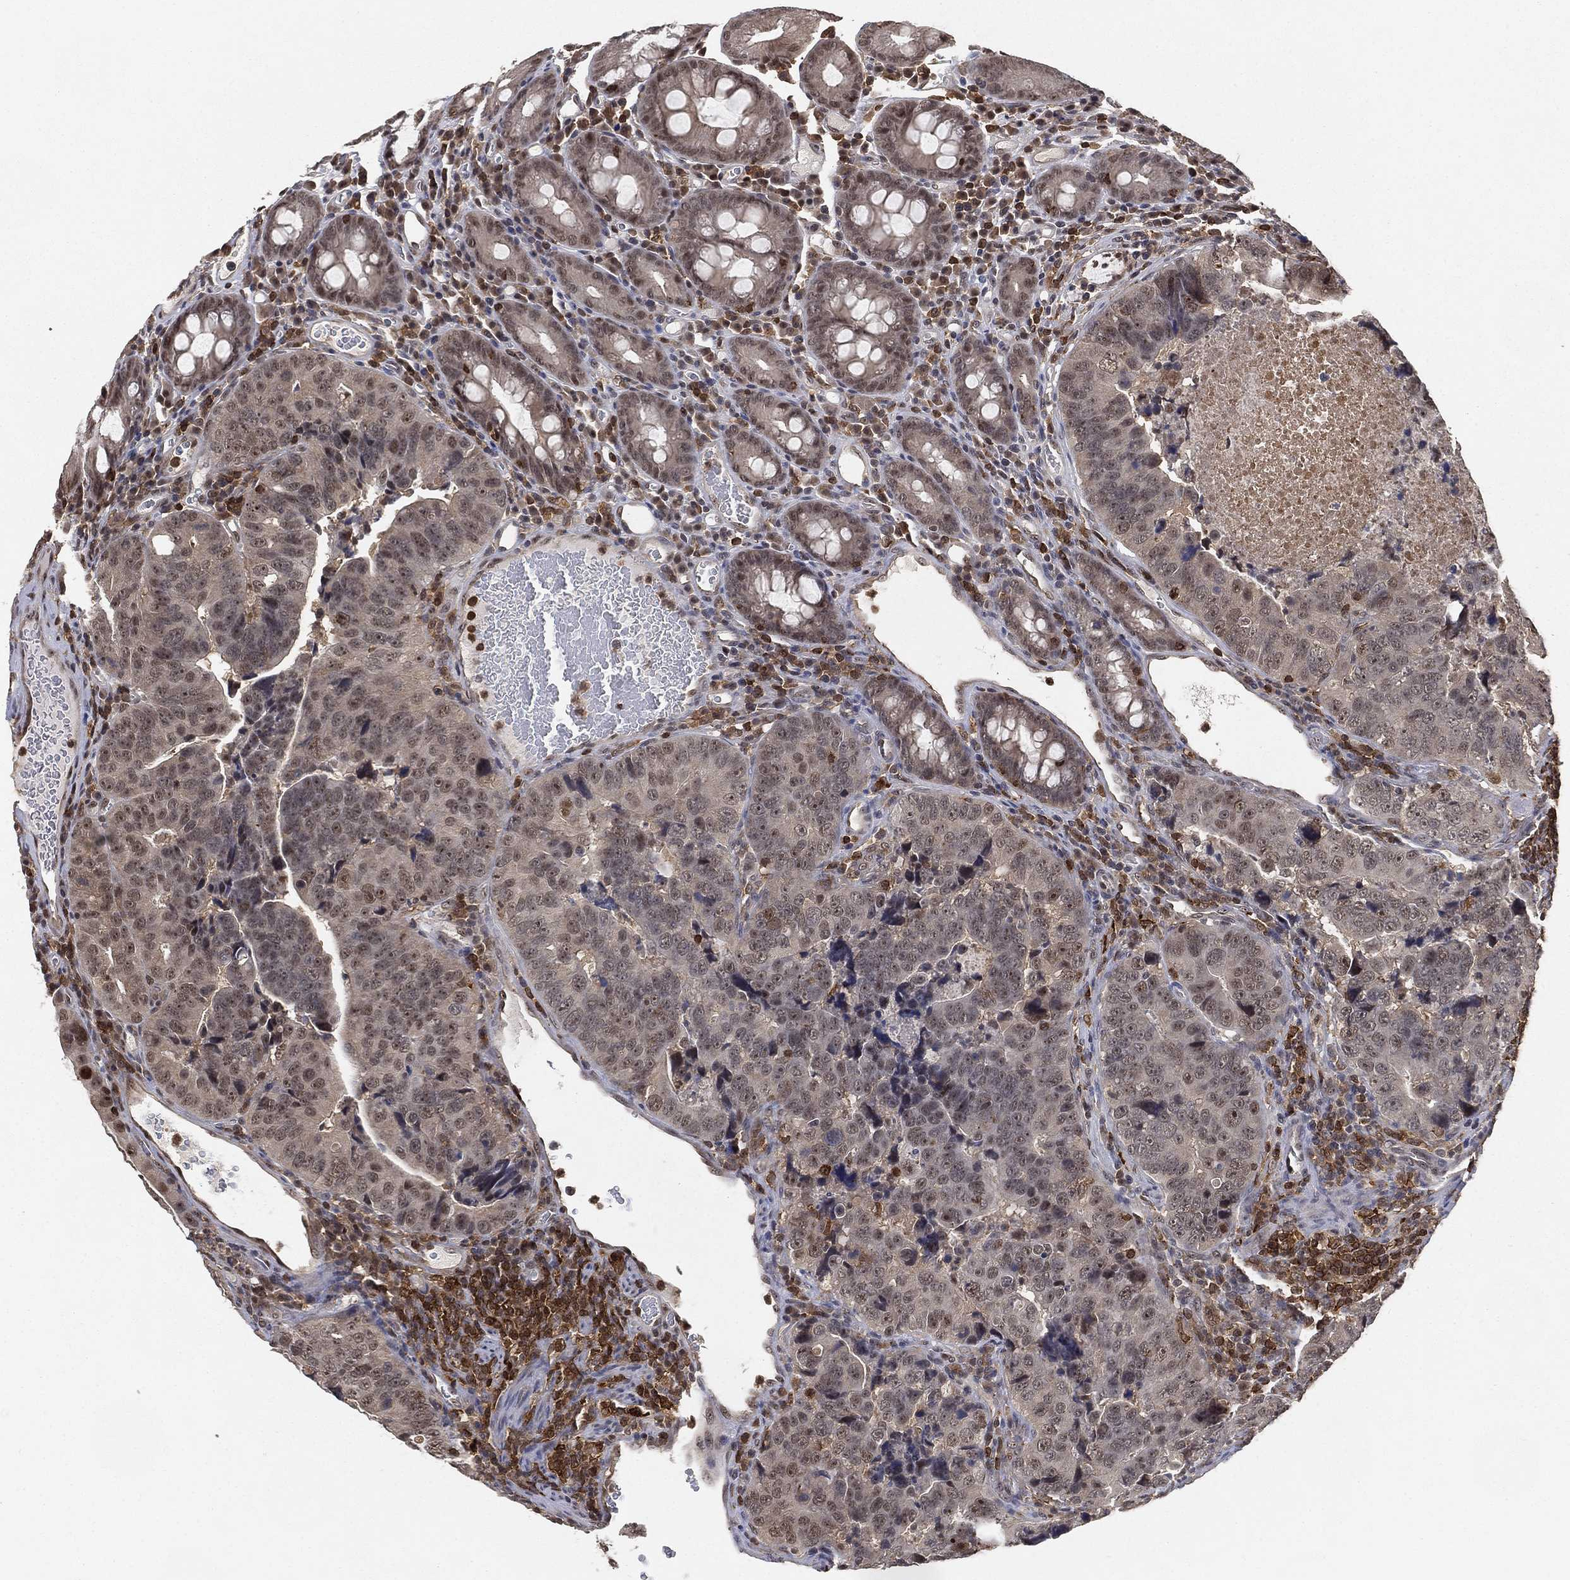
{"staining": {"intensity": "moderate", "quantity": "<25%", "location": "nuclear"}, "tissue": "colorectal cancer", "cell_type": "Tumor cells", "image_type": "cancer", "snomed": [{"axis": "morphology", "description": "Adenocarcinoma, NOS"}, {"axis": "topography", "description": "Colon"}], "caption": "This histopathology image reveals adenocarcinoma (colorectal) stained with immunohistochemistry to label a protein in brown. The nuclear of tumor cells show moderate positivity for the protein. Nuclei are counter-stained blue.", "gene": "WDR26", "patient": {"sex": "female", "age": 72}}